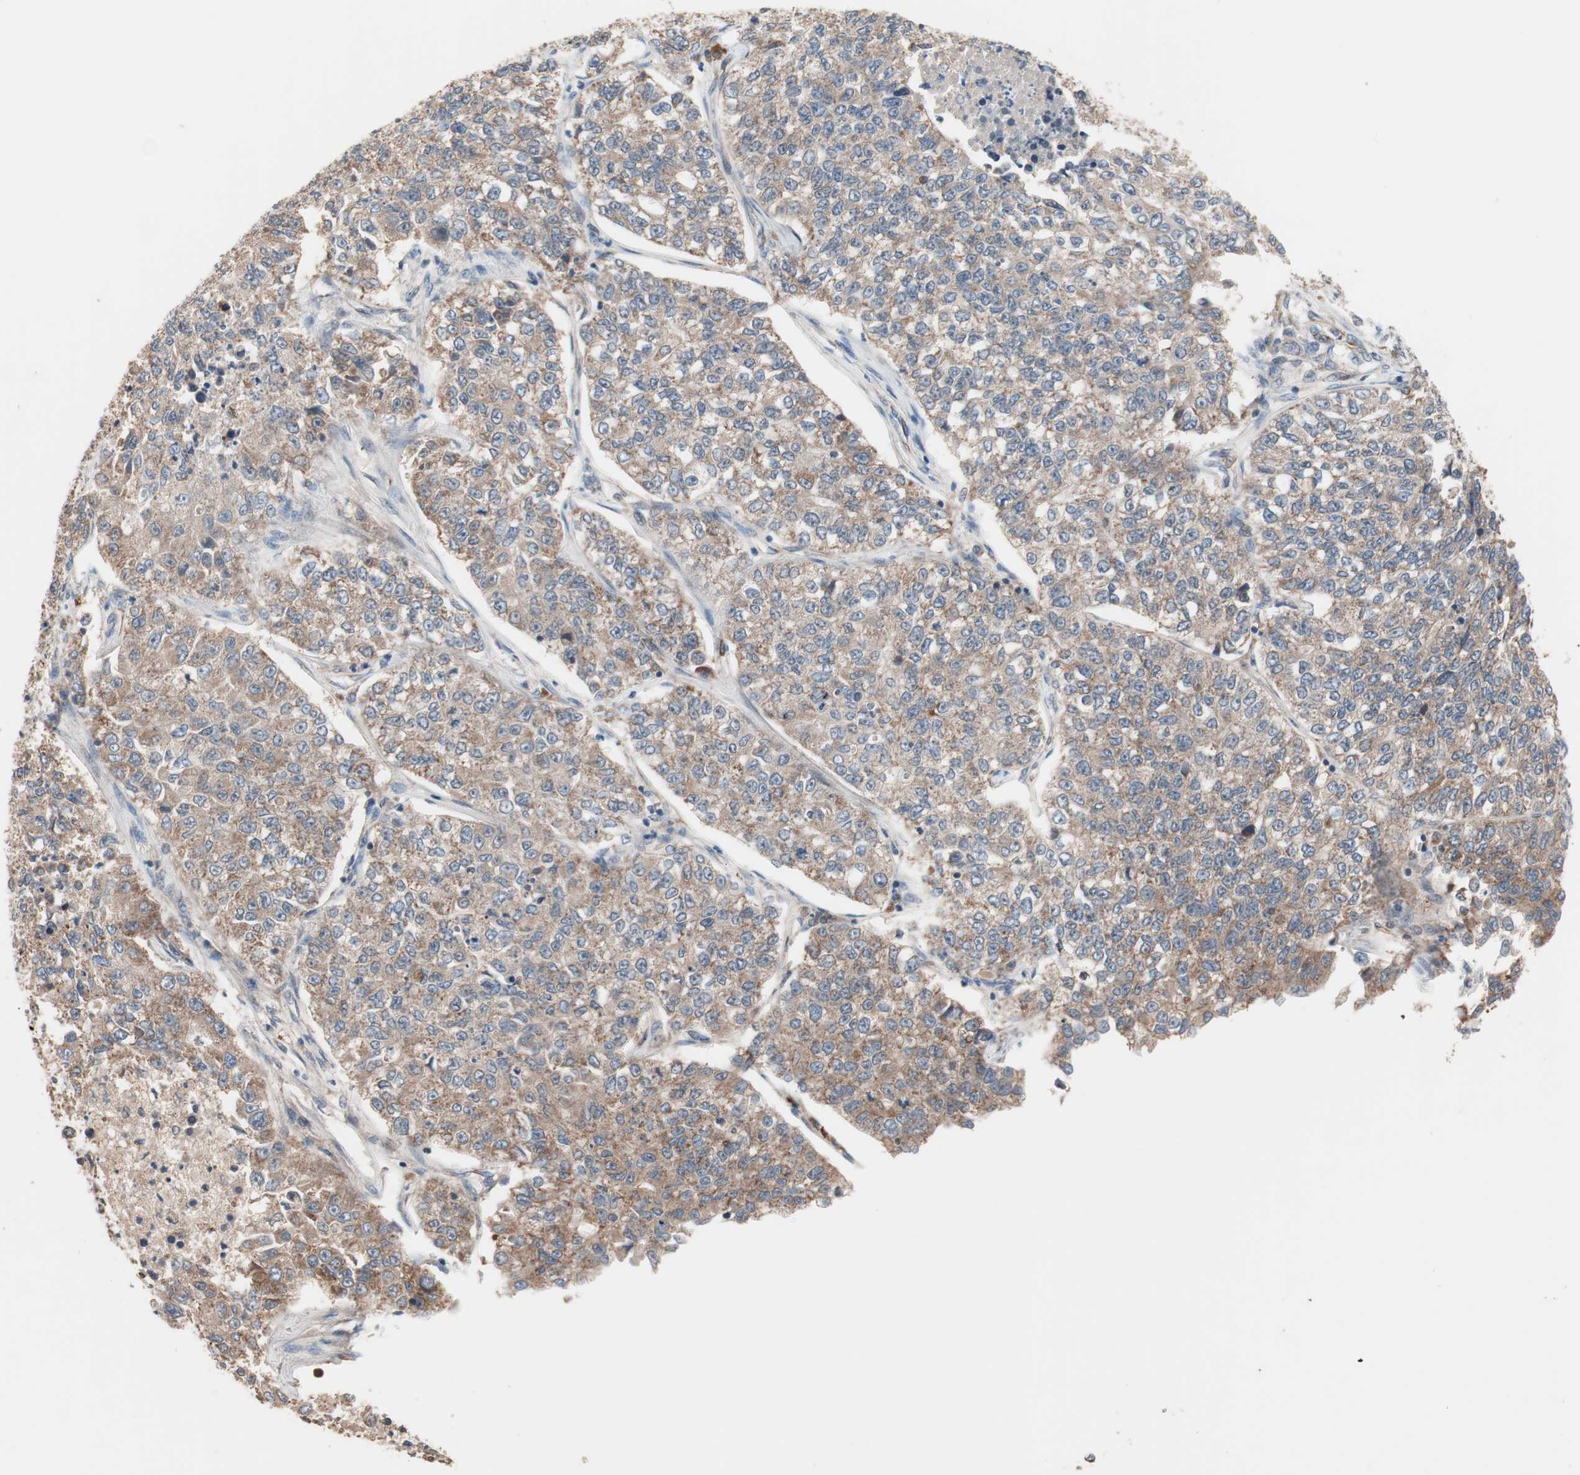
{"staining": {"intensity": "moderate", "quantity": ">75%", "location": "cytoplasmic/membranous"}, "tissue": "lung cancer", "cell_type": "Tumor cells", "image_type": "cancer", "snomed": [{"axis": "morphology", "description": "Adenocarcinoma, NOS"}, {"axis": "topography", "description": "Lung"}], "caption": "Immunohistochemistry (IHC) image of neoplastic tissue: human adenocarcinoma (lung) stained using immunohistochemistry displays medium levels of moderate protein expression localized specifically in the cytoplasmic/membranous of tumor cells, appearing as a cytoplasmic/membranous brown color.", "gene": "HMBS", "patient": {"sex": "male", "age": 49}}